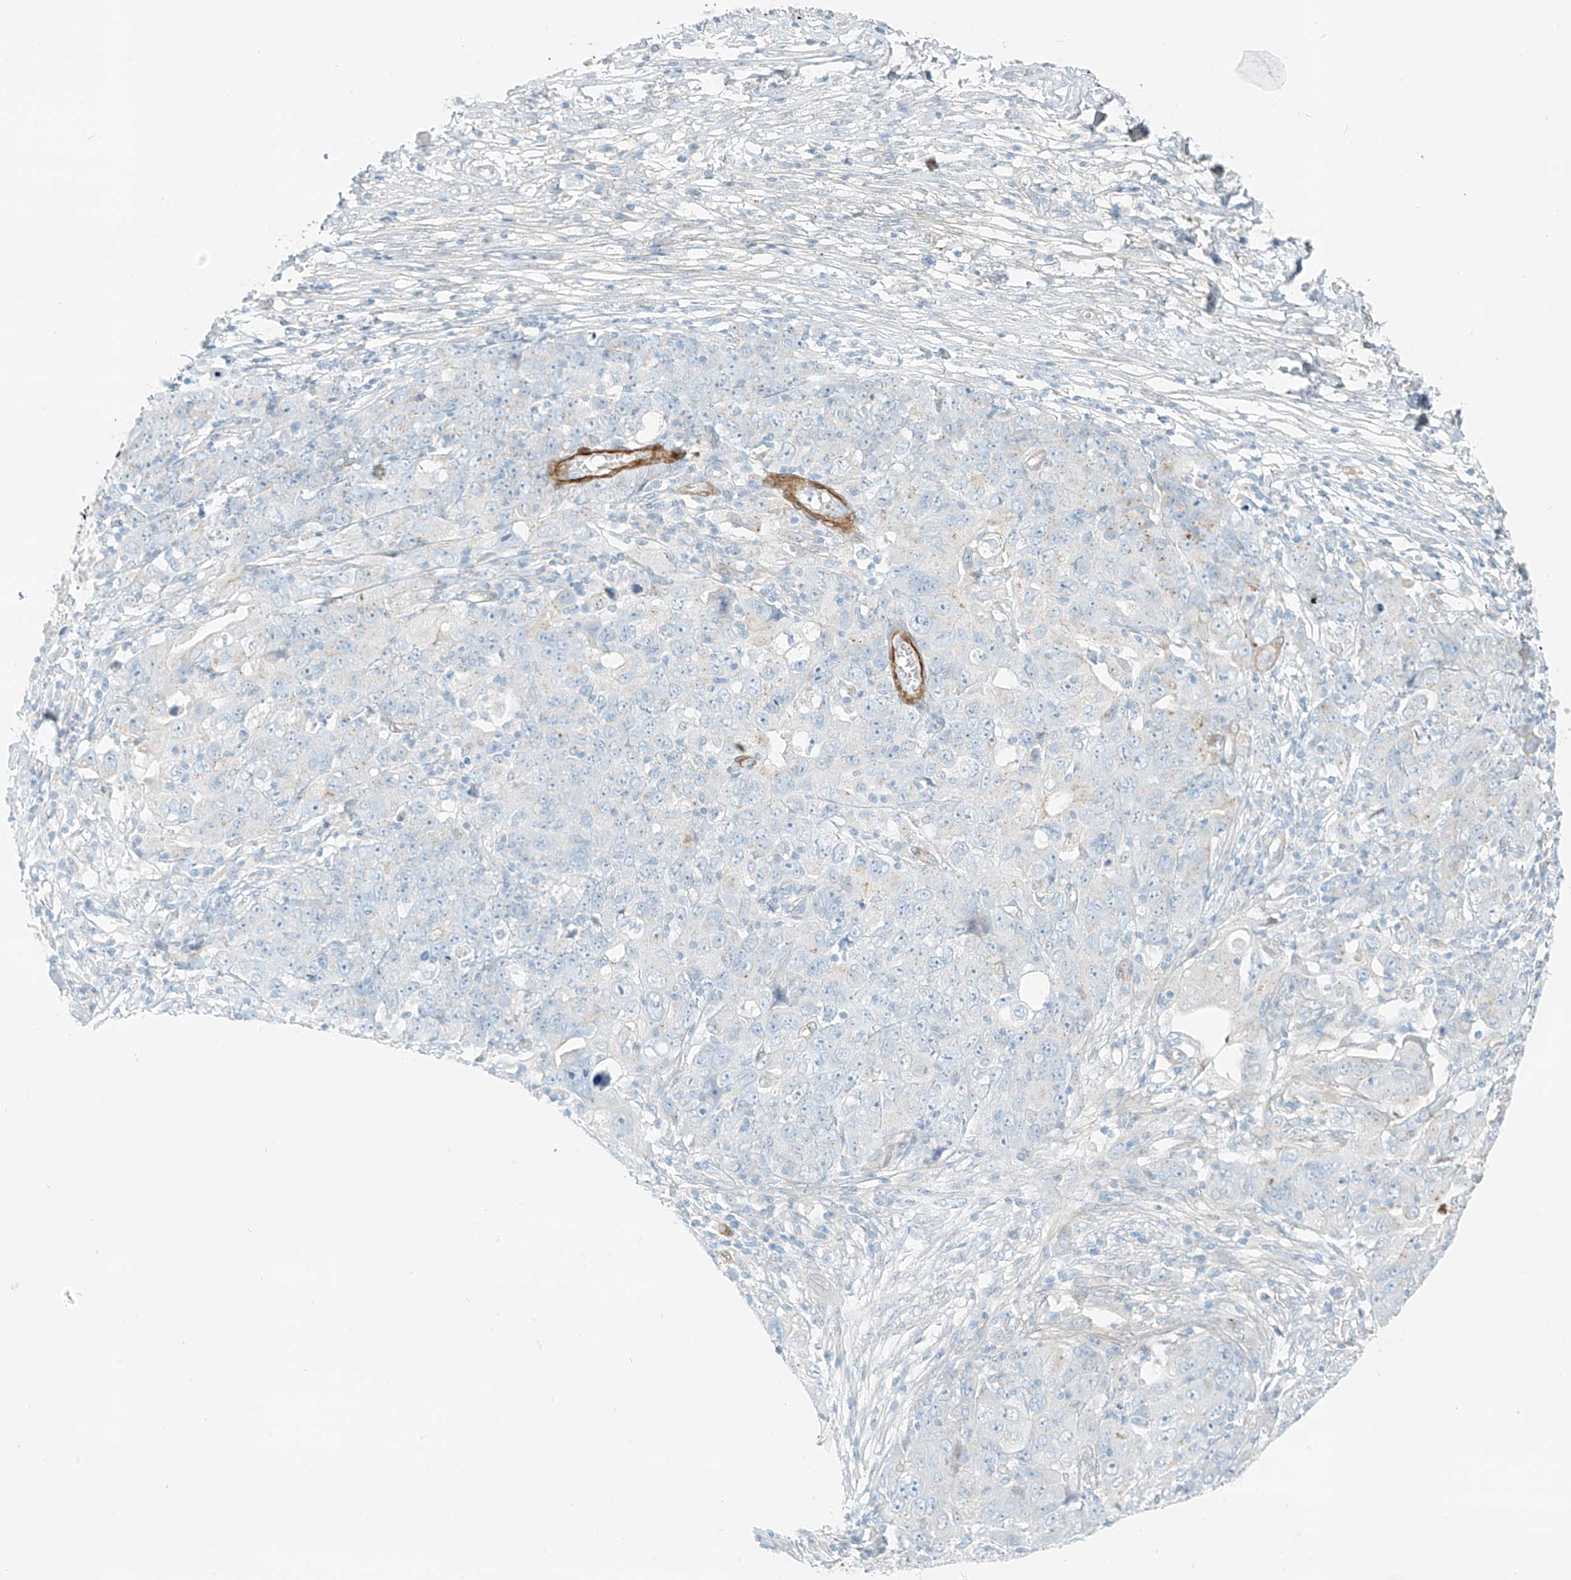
{"staining": {"intensity": "negative", "quantity": "none", "location": "none"}, "tissue": "ovarian cancer", "cell_type": "Tumor cells", "image_type": "cancer", "snomed": [{"axis": "morphology", "description": "Carcinoma, endometroid"}, {"axis": "topography", "description": "Ovary"}], "caption": "This is a photomicrograph of immunohistochemistry staining of endometroid carcinoma (ovarian), which shows no positivity in tumor cells.", "gene": "SMCP", "patient": {"sex": "female", "age": 42}}